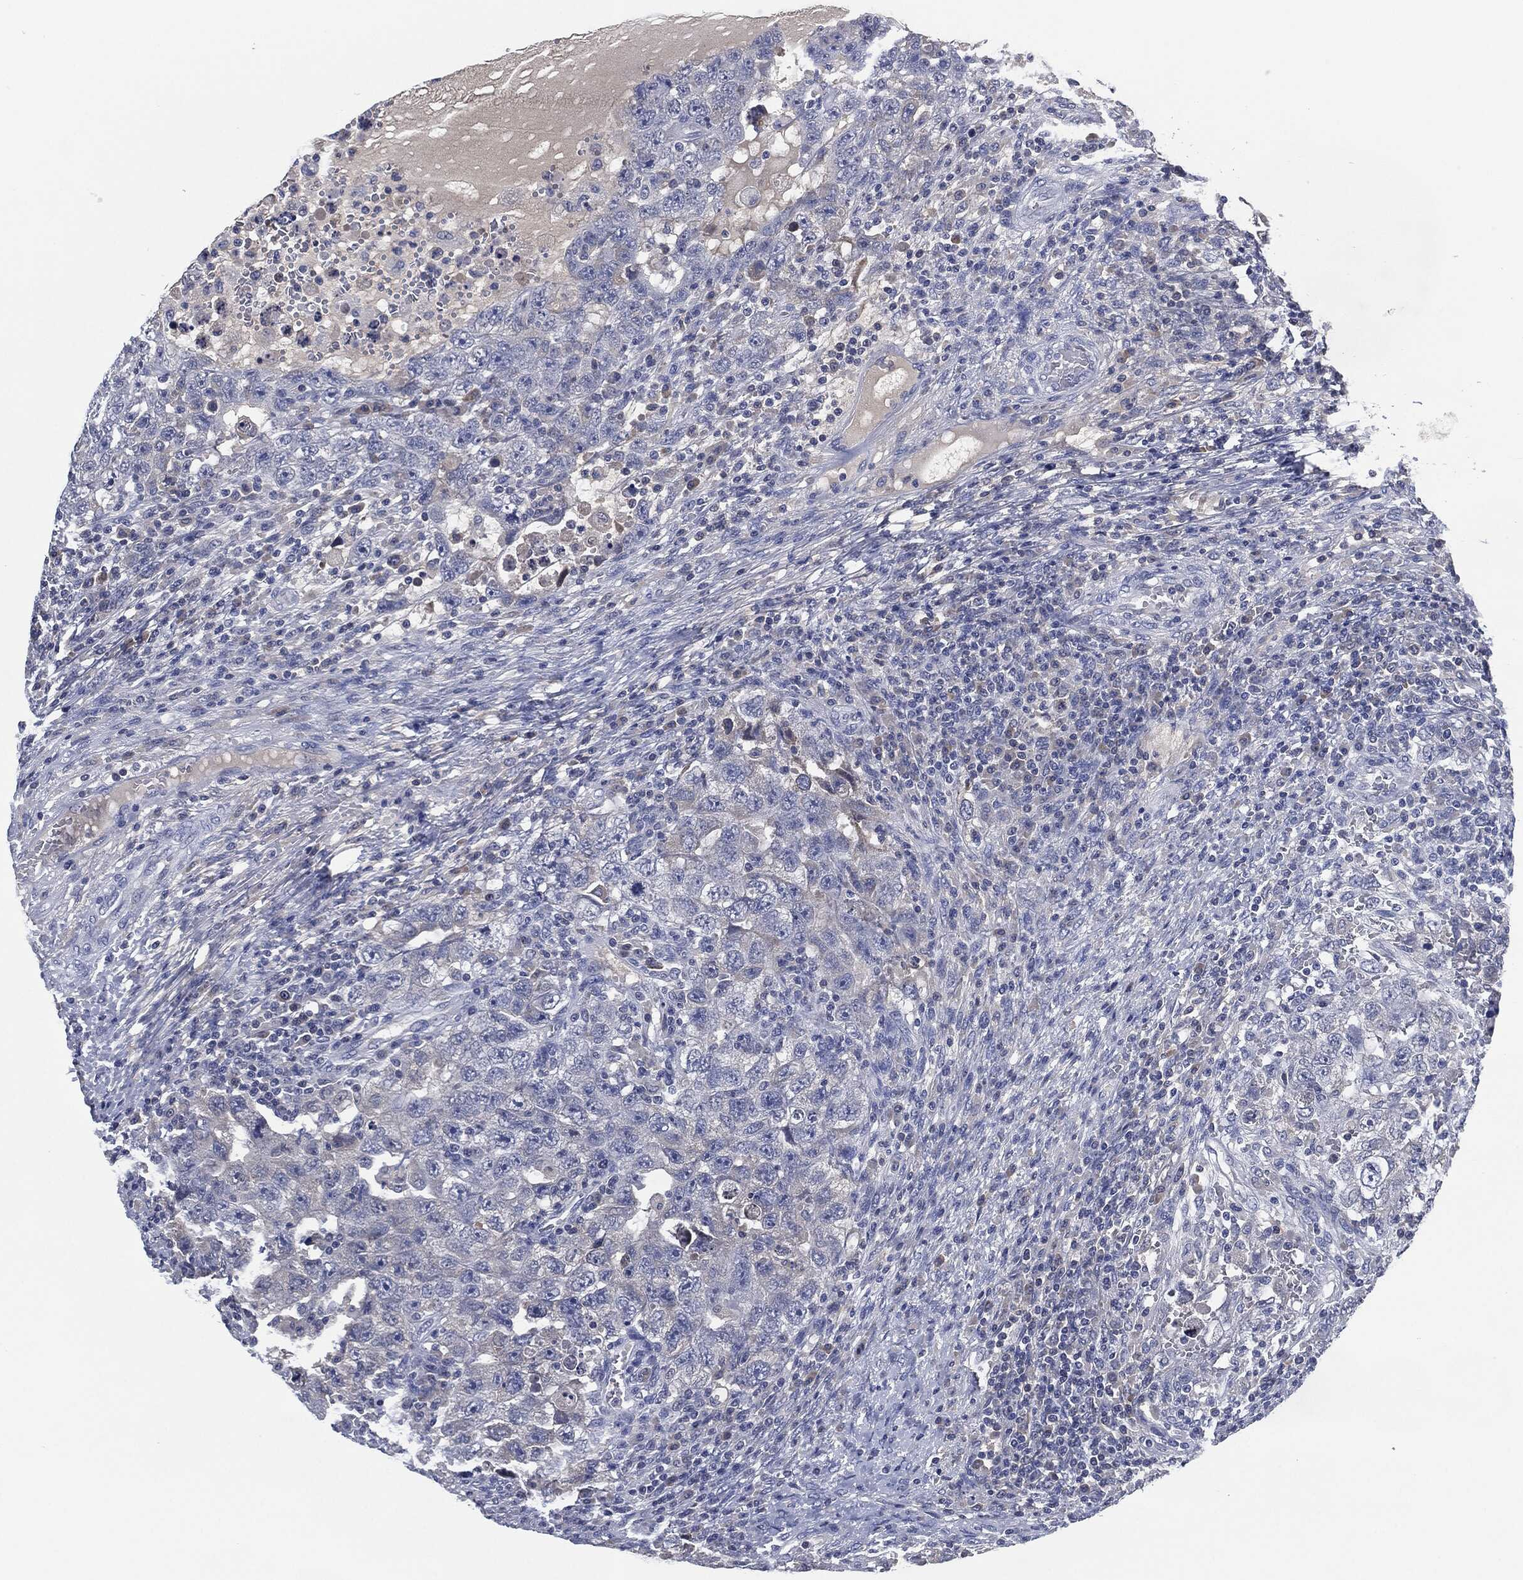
{"staining": {"intensity": "negative", "quantity": "none", "location": "none"}, "tissue": "testis cancer", "cell_type": "Tumor cells", "image_type": "cancer", "snomed": [{"axis": "morphology", "description": "Carcinoma, Embryonal, NOS"}, {"axis": "topography", "description": "Testis"}], "caption": "Tumor cells show no significant positivity in testis embryonal carcinoma. Nuclei are stained in blue.", "gene": "IL2RG", "patient": {"sex": "male", "age": 26}}